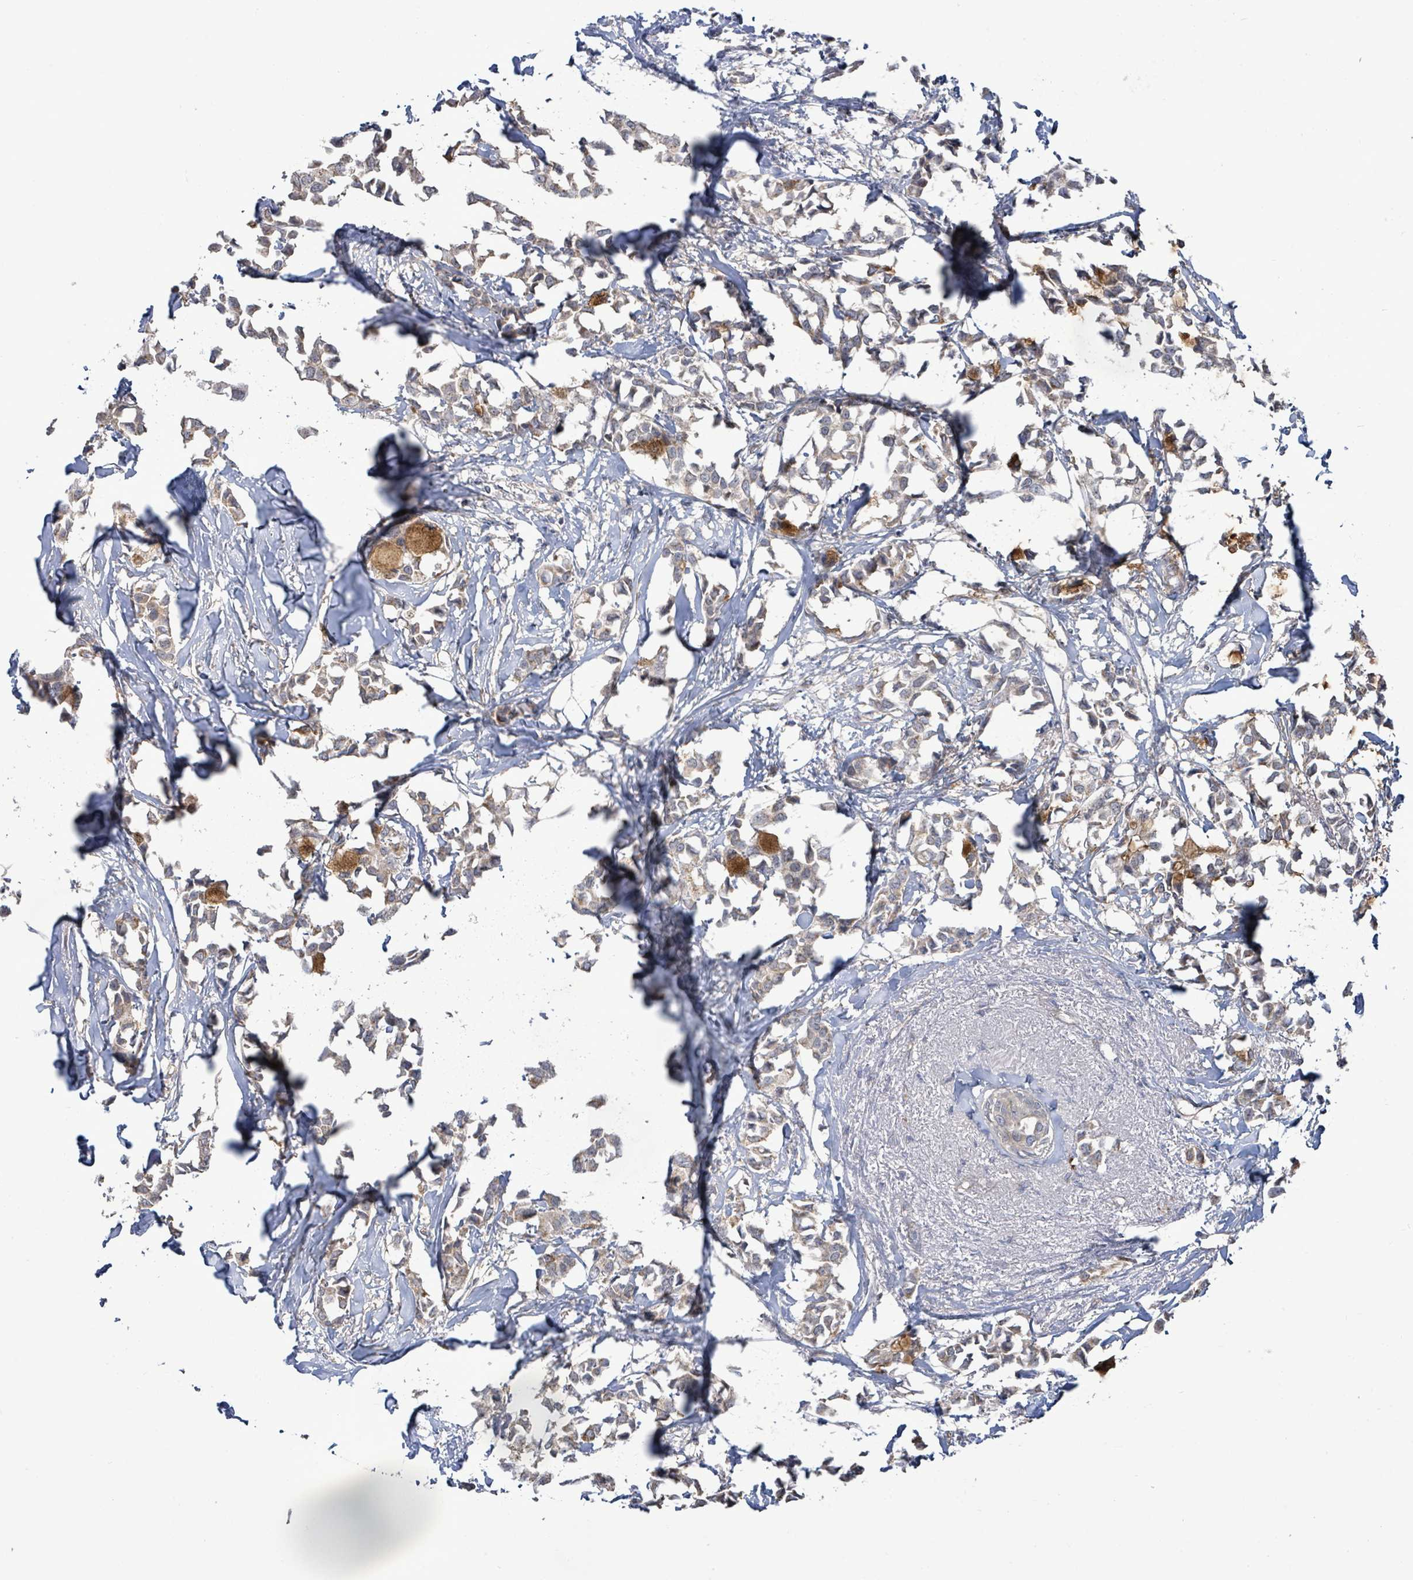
{"staining": {"intensity": "weak", "quantity": "25%-75%", "location": "cytoplasmic/membranous"}, "tissue": "breast cancer", "cell_type": "Tumor cells", "image_type": "cancer", "snomed": [{"axis": "morphology", "description": "Duct carcinoma"}, {"axis": "topography", "description": "Breast"}], "caption": "Protein positivity by immunohistochemistry (IHC) displays weak cytoplasmic/membranous positivity in about 25%-75% of tumor cells in breast intraductal carcinoma.", "gene": "KBTBD11", "patient": {"sex": "female", "age": 73}}